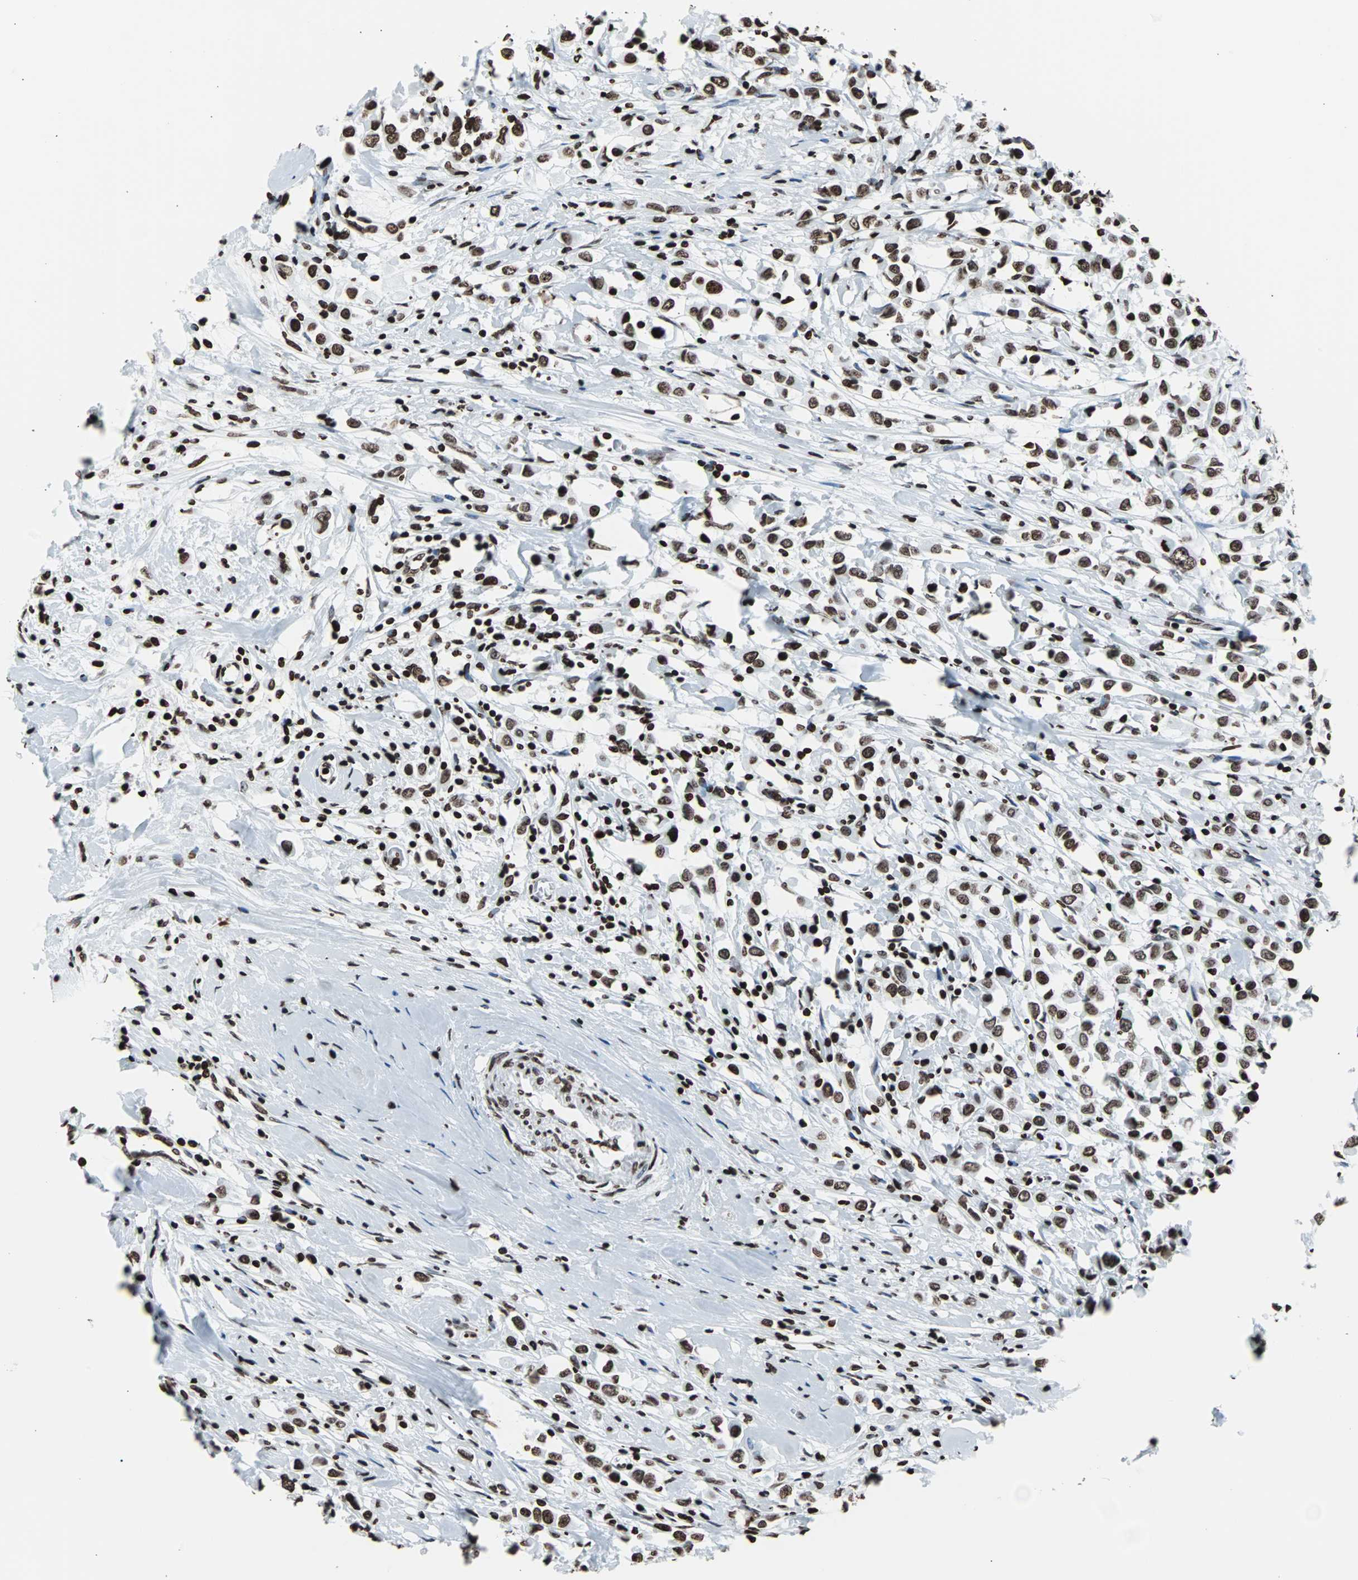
{"staining": {"intensity": "strong", "quantity": ">75%", "location": "nuclear"}, "tissue": "breast cancer", "cell_type": "Tumor cells", "image_type": "cancer", "snomed": [{"axis": "morphology", "description": "Duct carcinoma"}, {"axis": "topography", "description": "Breast"}], "caption": "The micrograph shows immunohistochemical staining of breast infiltrating ductal carcinoma. There is strong nuclear positivity is present in about >75% of tumor cells.", "gene": "H2BC18", "patient": {"sex": "female", "age": 61}}